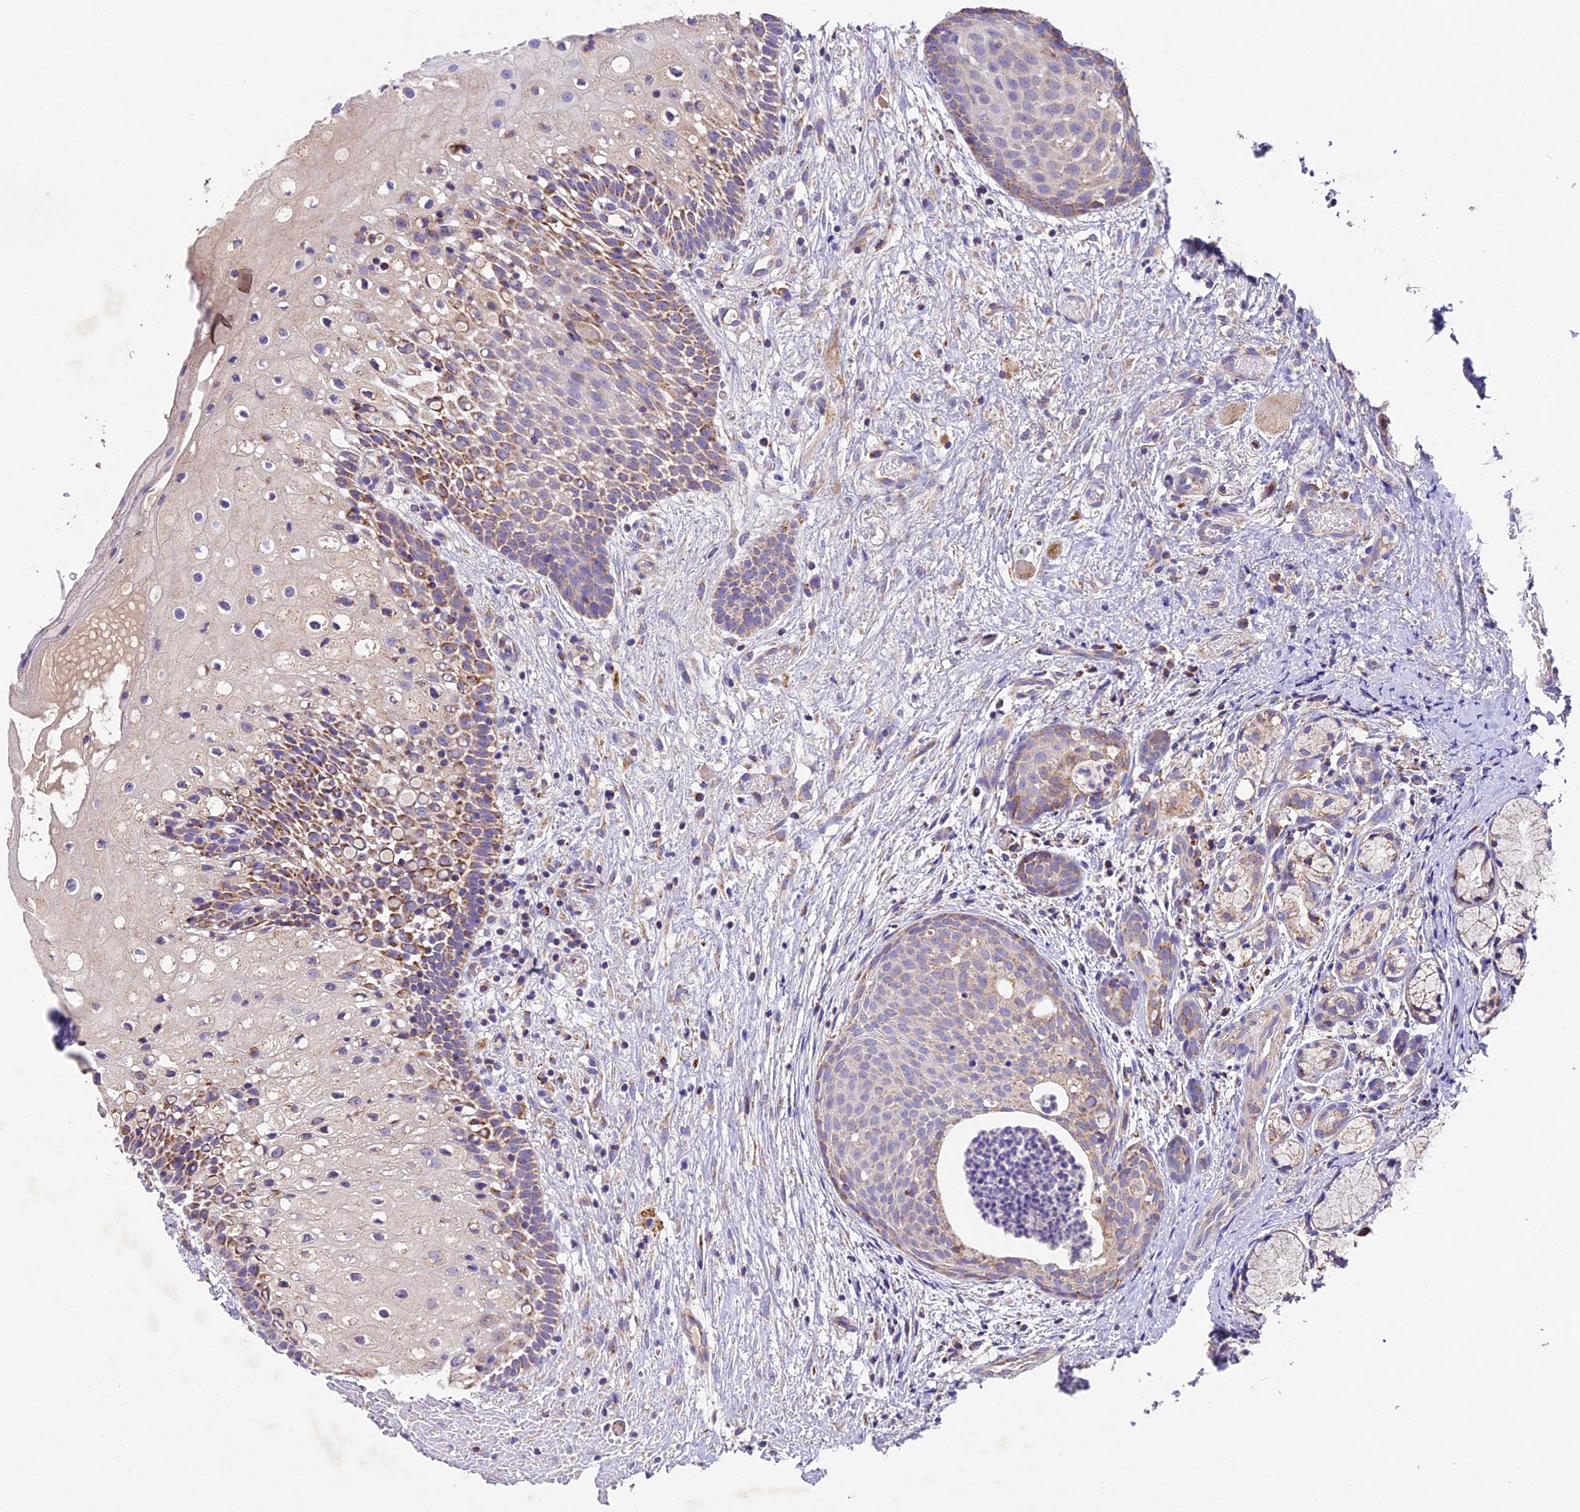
{"staining": {"intensity": "moderate", "quantity": "25%-75%", "location": "cytoplasmic/membranous"}, "tissue": "oral mucosa", "cell_type": "Squamous epithelial cells", "image_type": "normal", "snomed": [{"axis": "morphology", "description": "Normal tissue, NOS"}, {"axis": "topography", "description": "Oral tissue"}], "caption": "Squamous epithelial cells show medium levels of moderate cytoplasmic/membranous staining in about 25%-75% of cells in normal human oral mucosa. (DAB (3,3'-diaminobenzidine) = brown stain, brightfield microscopy at high magnification).", "gene": "PMPCB", "patient": {"sex": "female", "age": 69}}